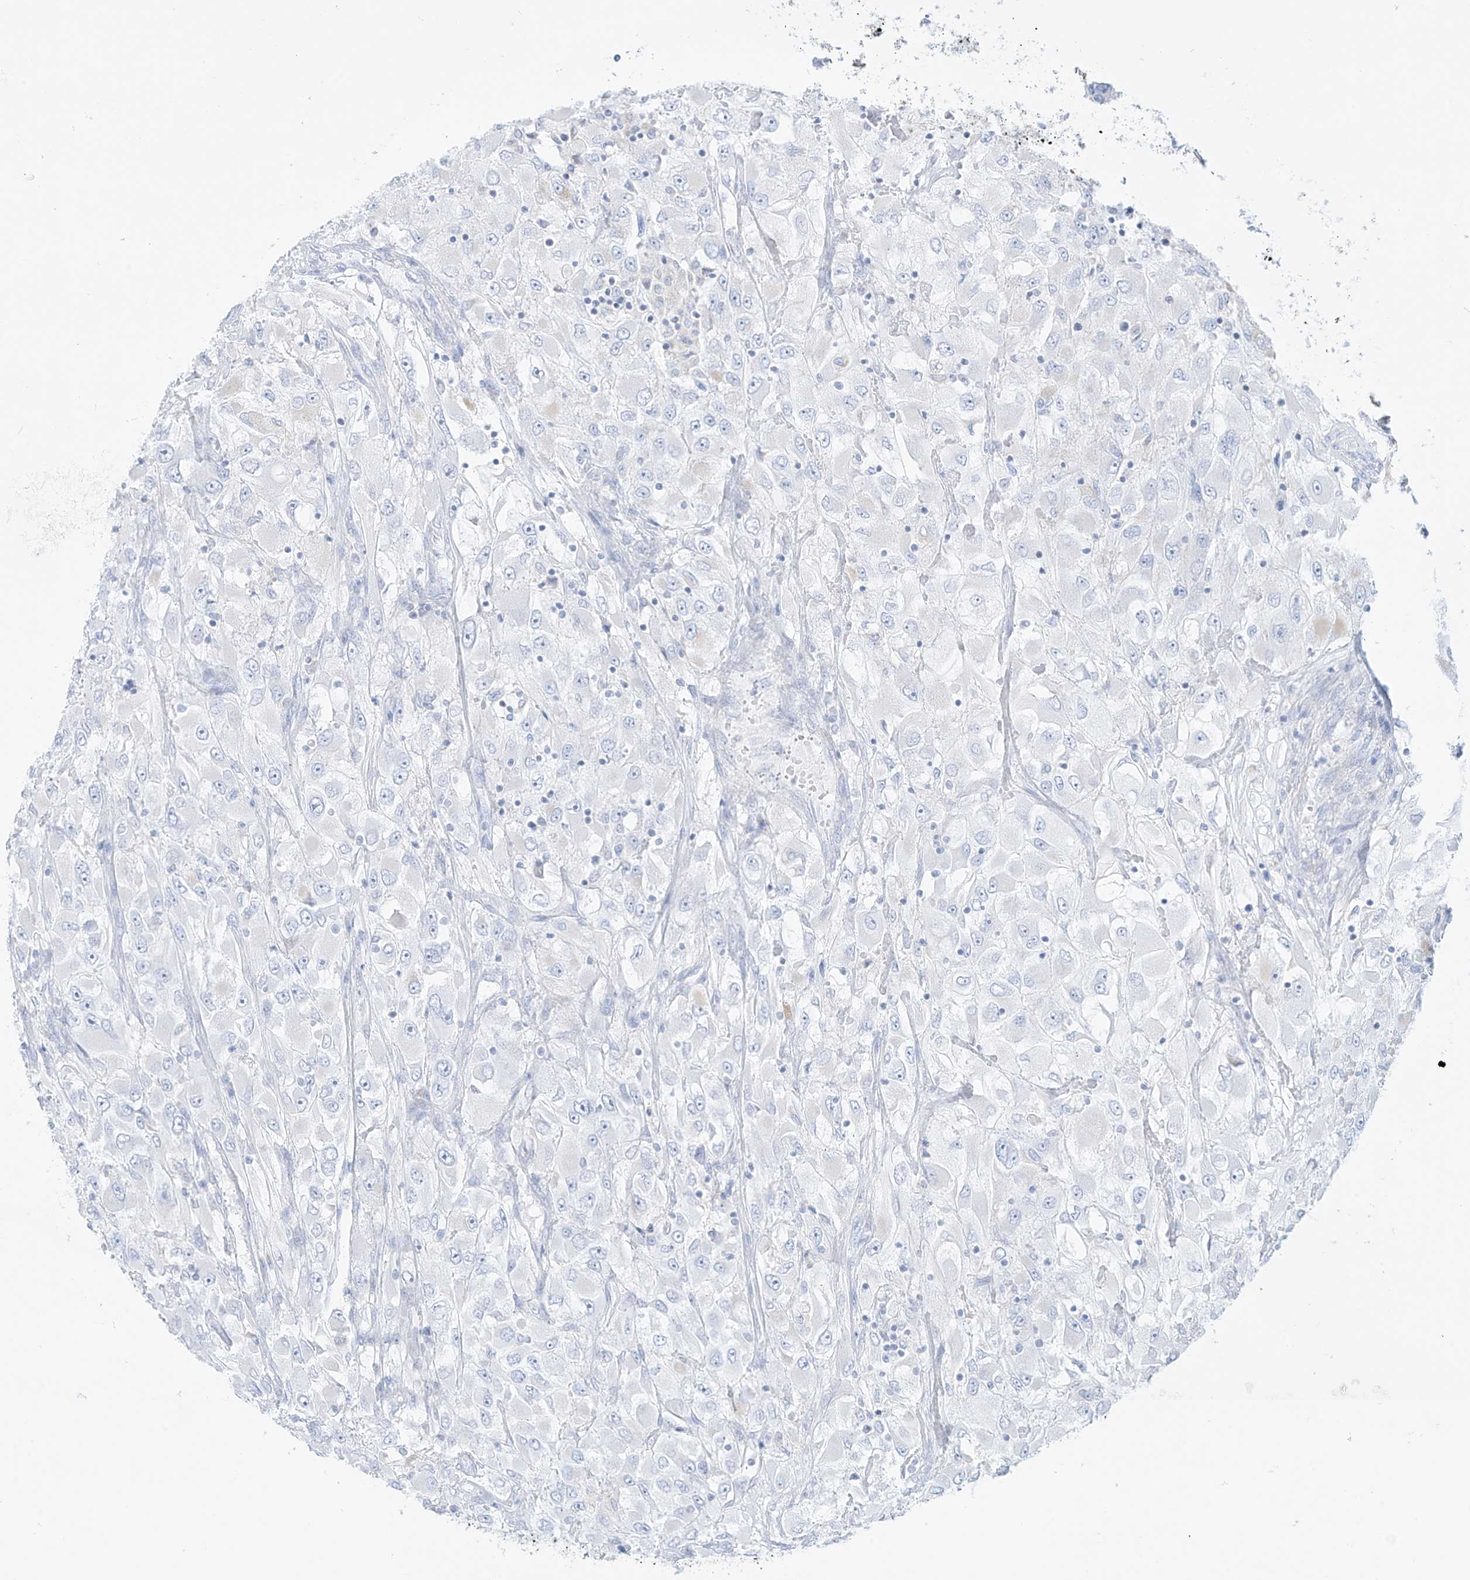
{"staining": {"intensity": "negative", "quantity": "none", "location": "none"}, "tissue": "renal cancer", "cell_type": "Tumor cells", "image_type": "cancer", "snomed": [{"axis": "morphology", "description": "Adenocarcinoma, NOS"}, {"axis": "topography", "description": "Kidney"}], "caption": "Histopathology image shows no protein expression in tumor cells of renal adenocarcinoma tissue.", "gene": "SLC26A3", "patient": {"sex": "female", "age": 52}}